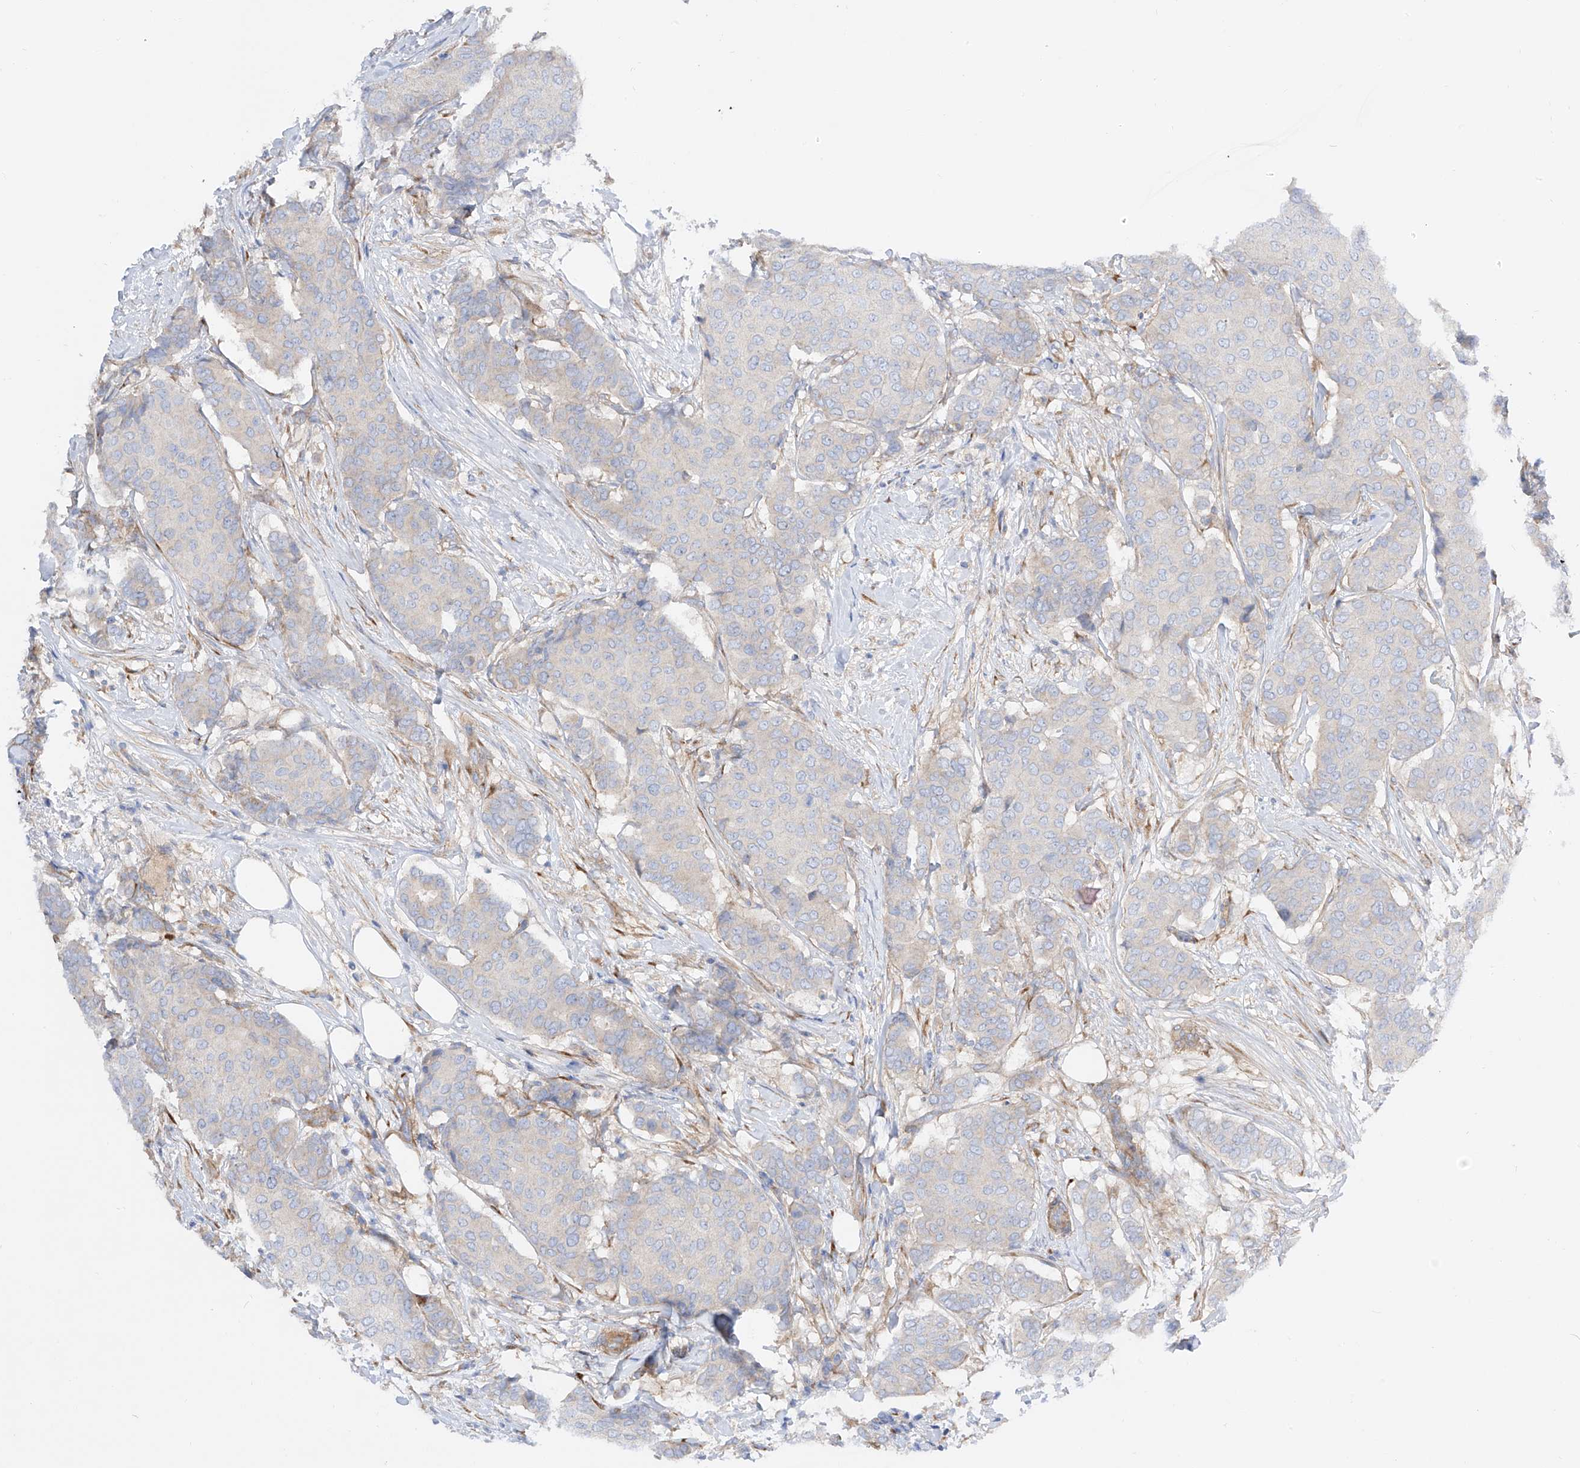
{"staining": {"intensity": "negative", "quantity": "none", "location": "none"}, "tissue": "breast cancer", "cell_type": "Tumor cells", "image_type": "cancer", "snomed": [{"axis": "morphology", "description": "Duct carcinoma"}, {"axis": "topography", "description": "Breast"}], "caption": "Tumor cells show no significant protein positivity in breast infiltrating ductal carcinoma.", "gene": "LCA5", "patient": {"sex": "female", "age": 75}}